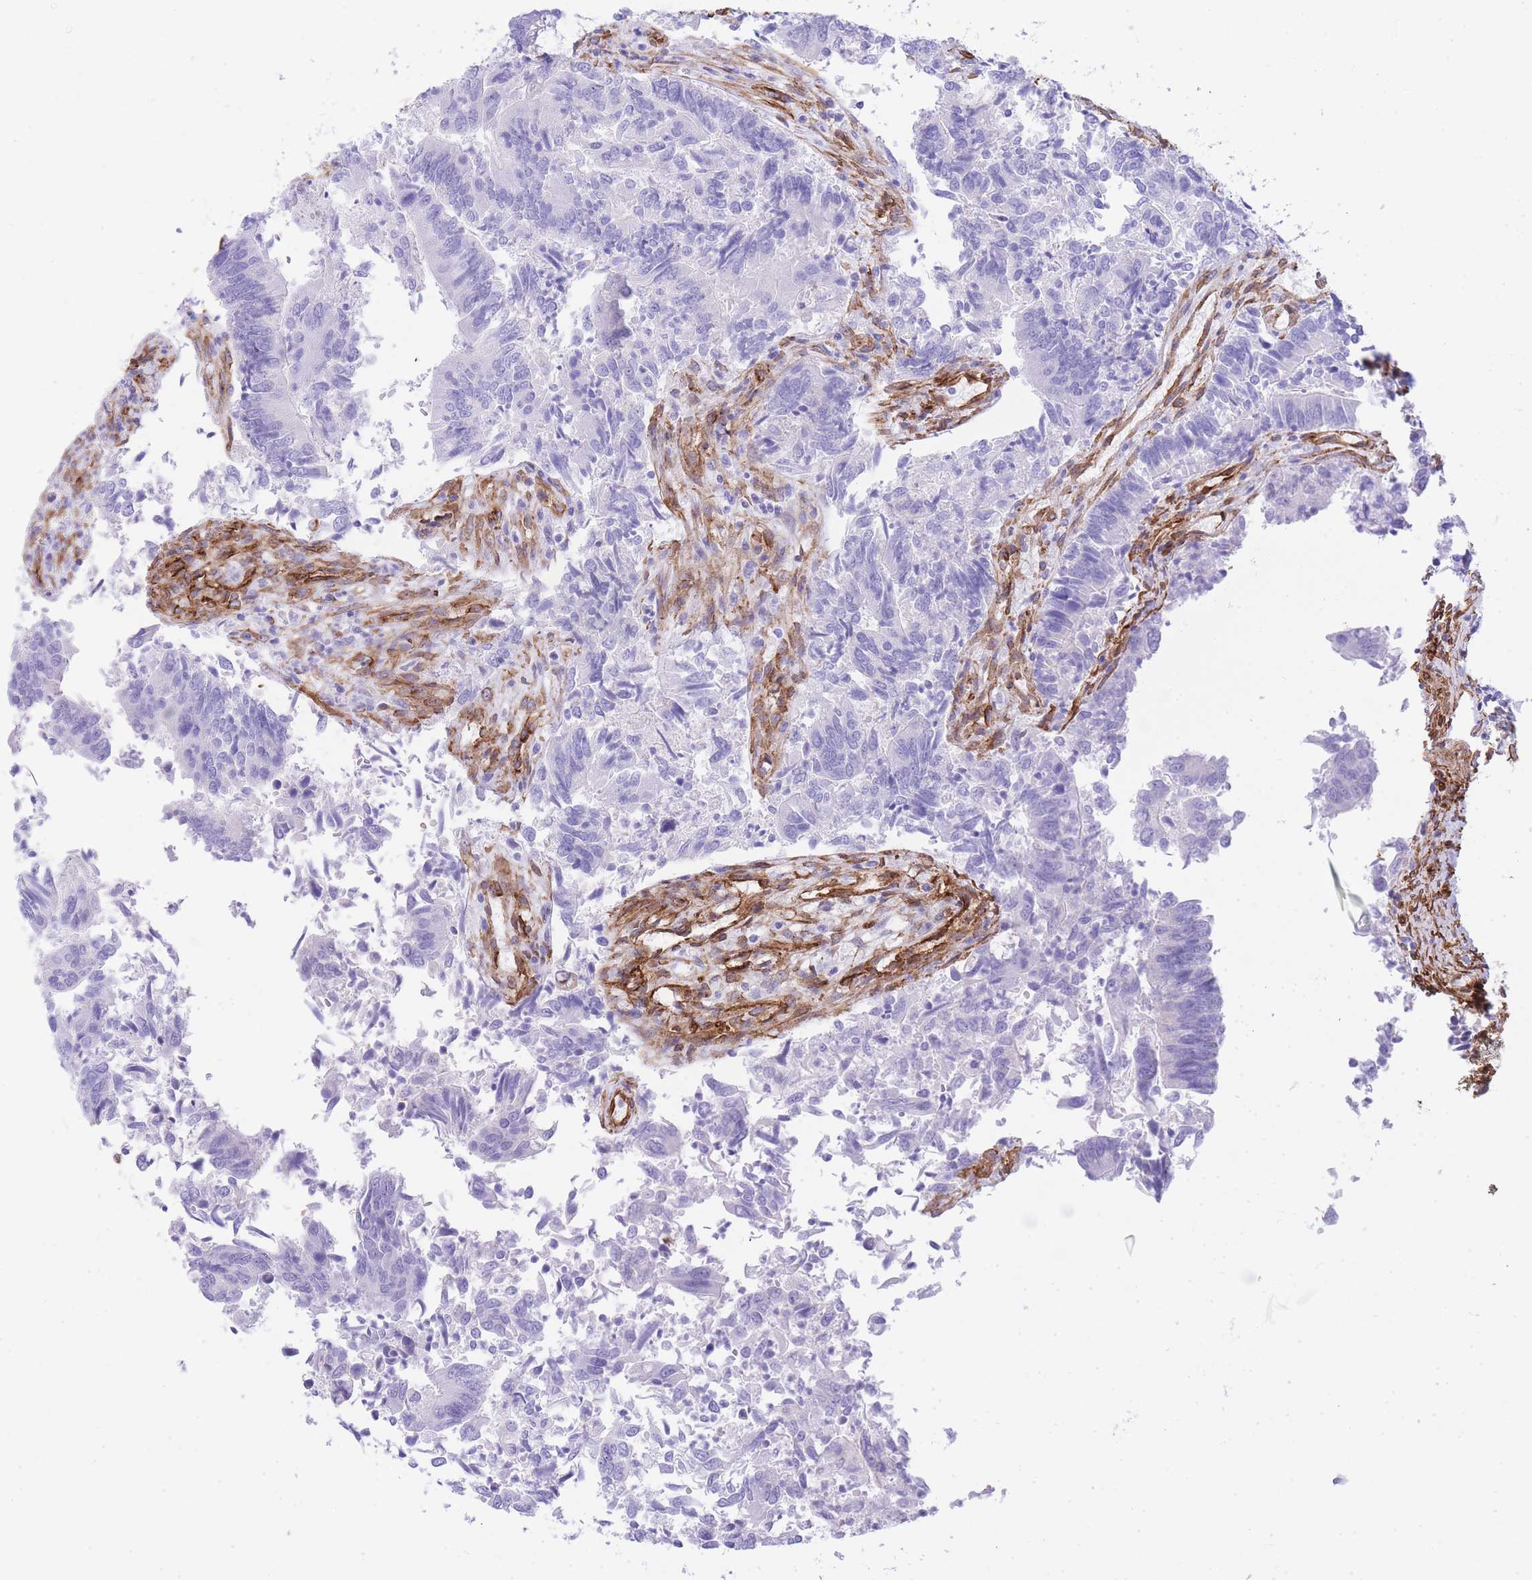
{"staining": {"intensity": "negative", "quantity": "none", "location": "none"}, "tissue": "colorectal cancer", "cell_type": "Tumor cells", "image_type": "cancer", "snomed": [{"axis": "morphology", "description": "Adenocarcinoma, NOS"}, {"axis": "topography", "description": "Colon"}], "caption": "The immunohistochemistry photomicrograph has no significant staining in tumor cells of colorectal adenocarcinoma tissue.", "gene": "CAVIN1", "patient": {"sex": "female", "age": 67}}